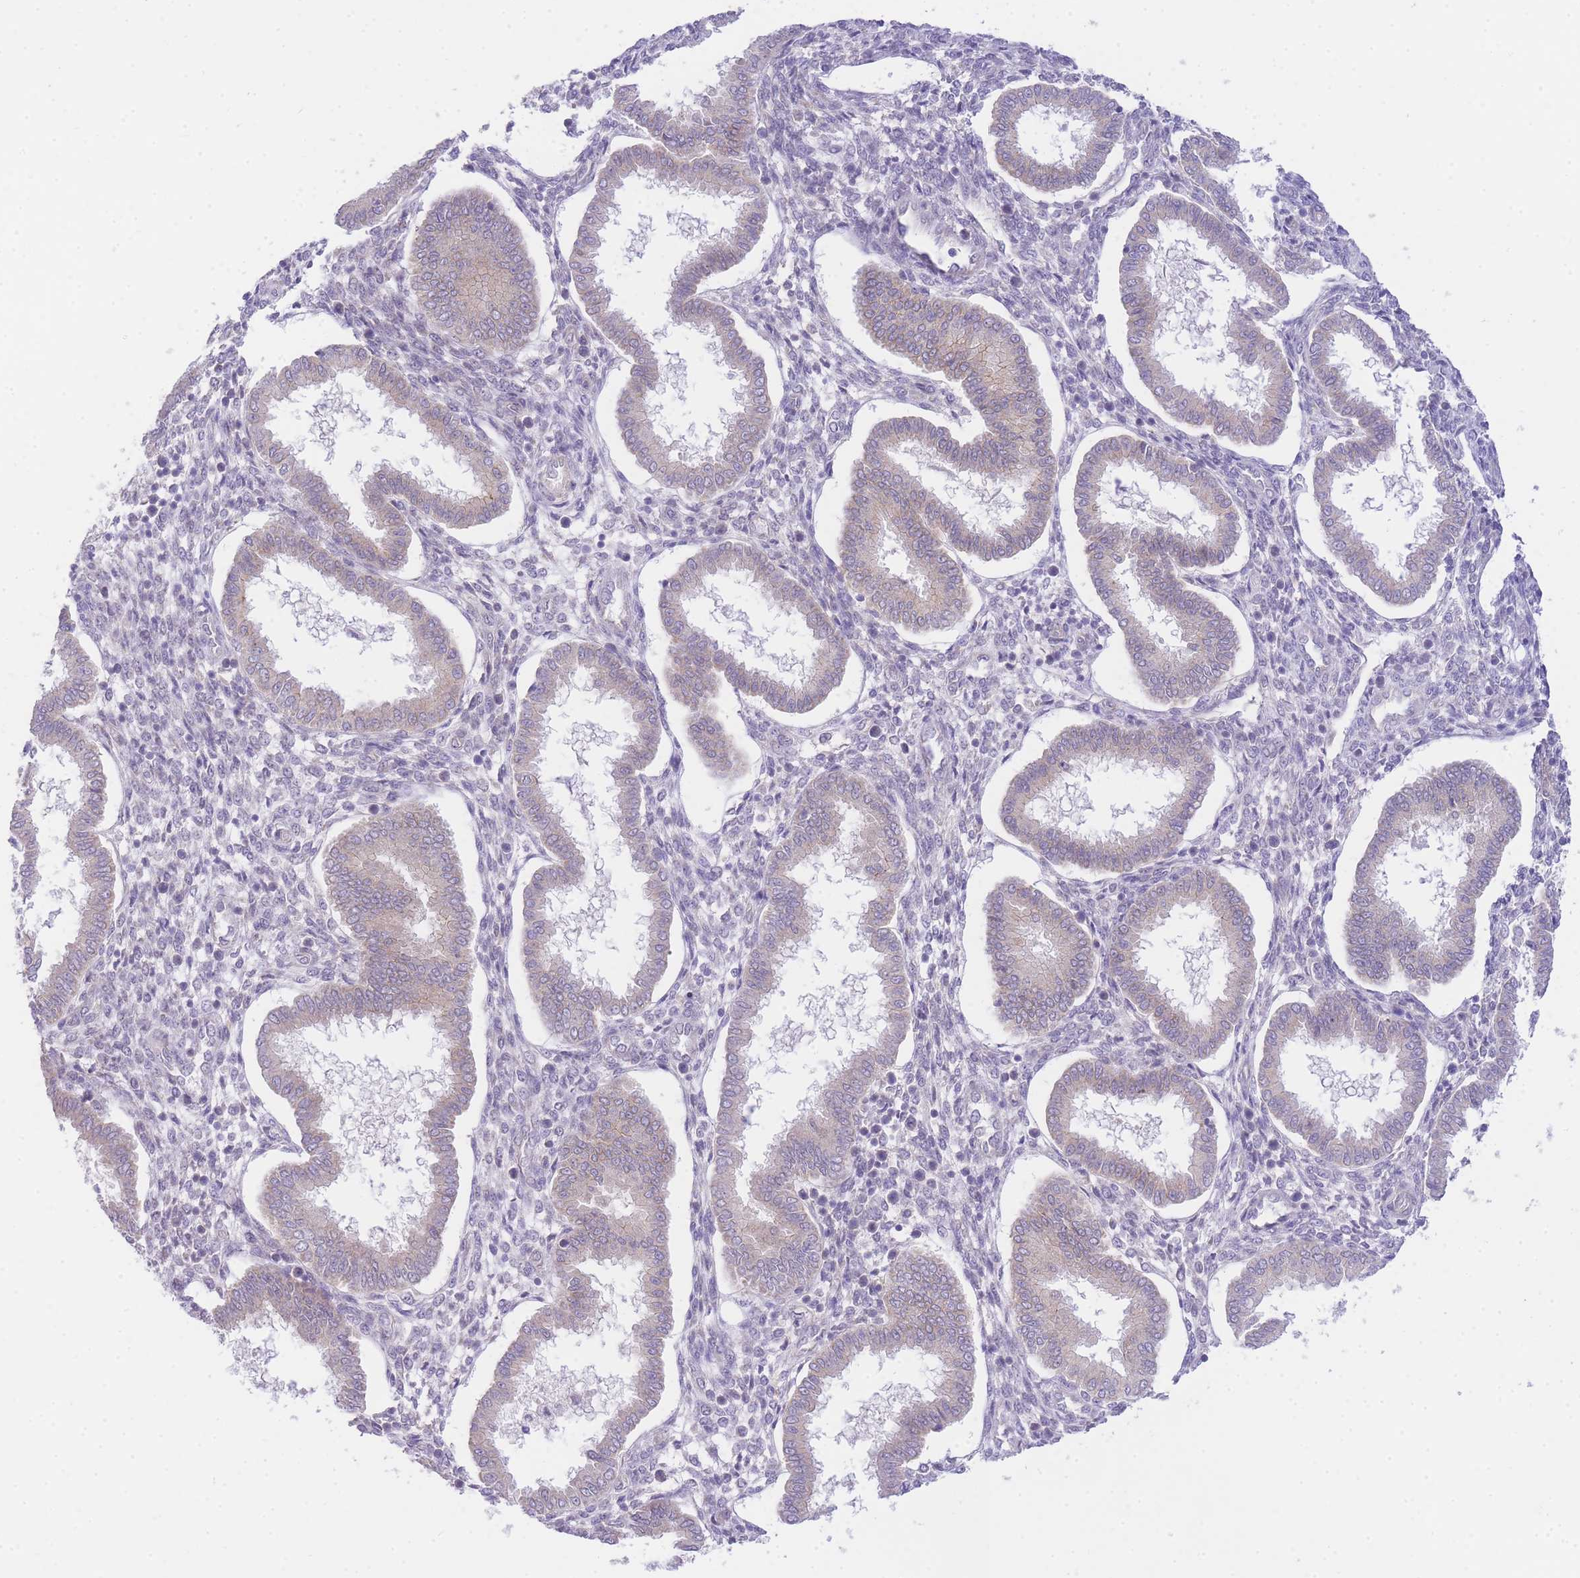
{"staining": {"intensity": "moderate", "quantity": "<25%", "location": "nuclear"}, "tissue": "endometrium", "cell_type": "Cells in endometrial stroma", "image_type": "normal", "snomed": [{"axis": "morphology", "description": "Normal tissue, NOS"}, {"axis": "topography", "description": "Endometrium"}], "caption": "A high-resolution micrograph shows immunohistochemistry staining of unremarkable endometrium, which shows moderate nuclear staining in about <25% of cells in endometrial stroma.", "gene": "UBXN7", "patient": {"sex": "female", "age": 24}}